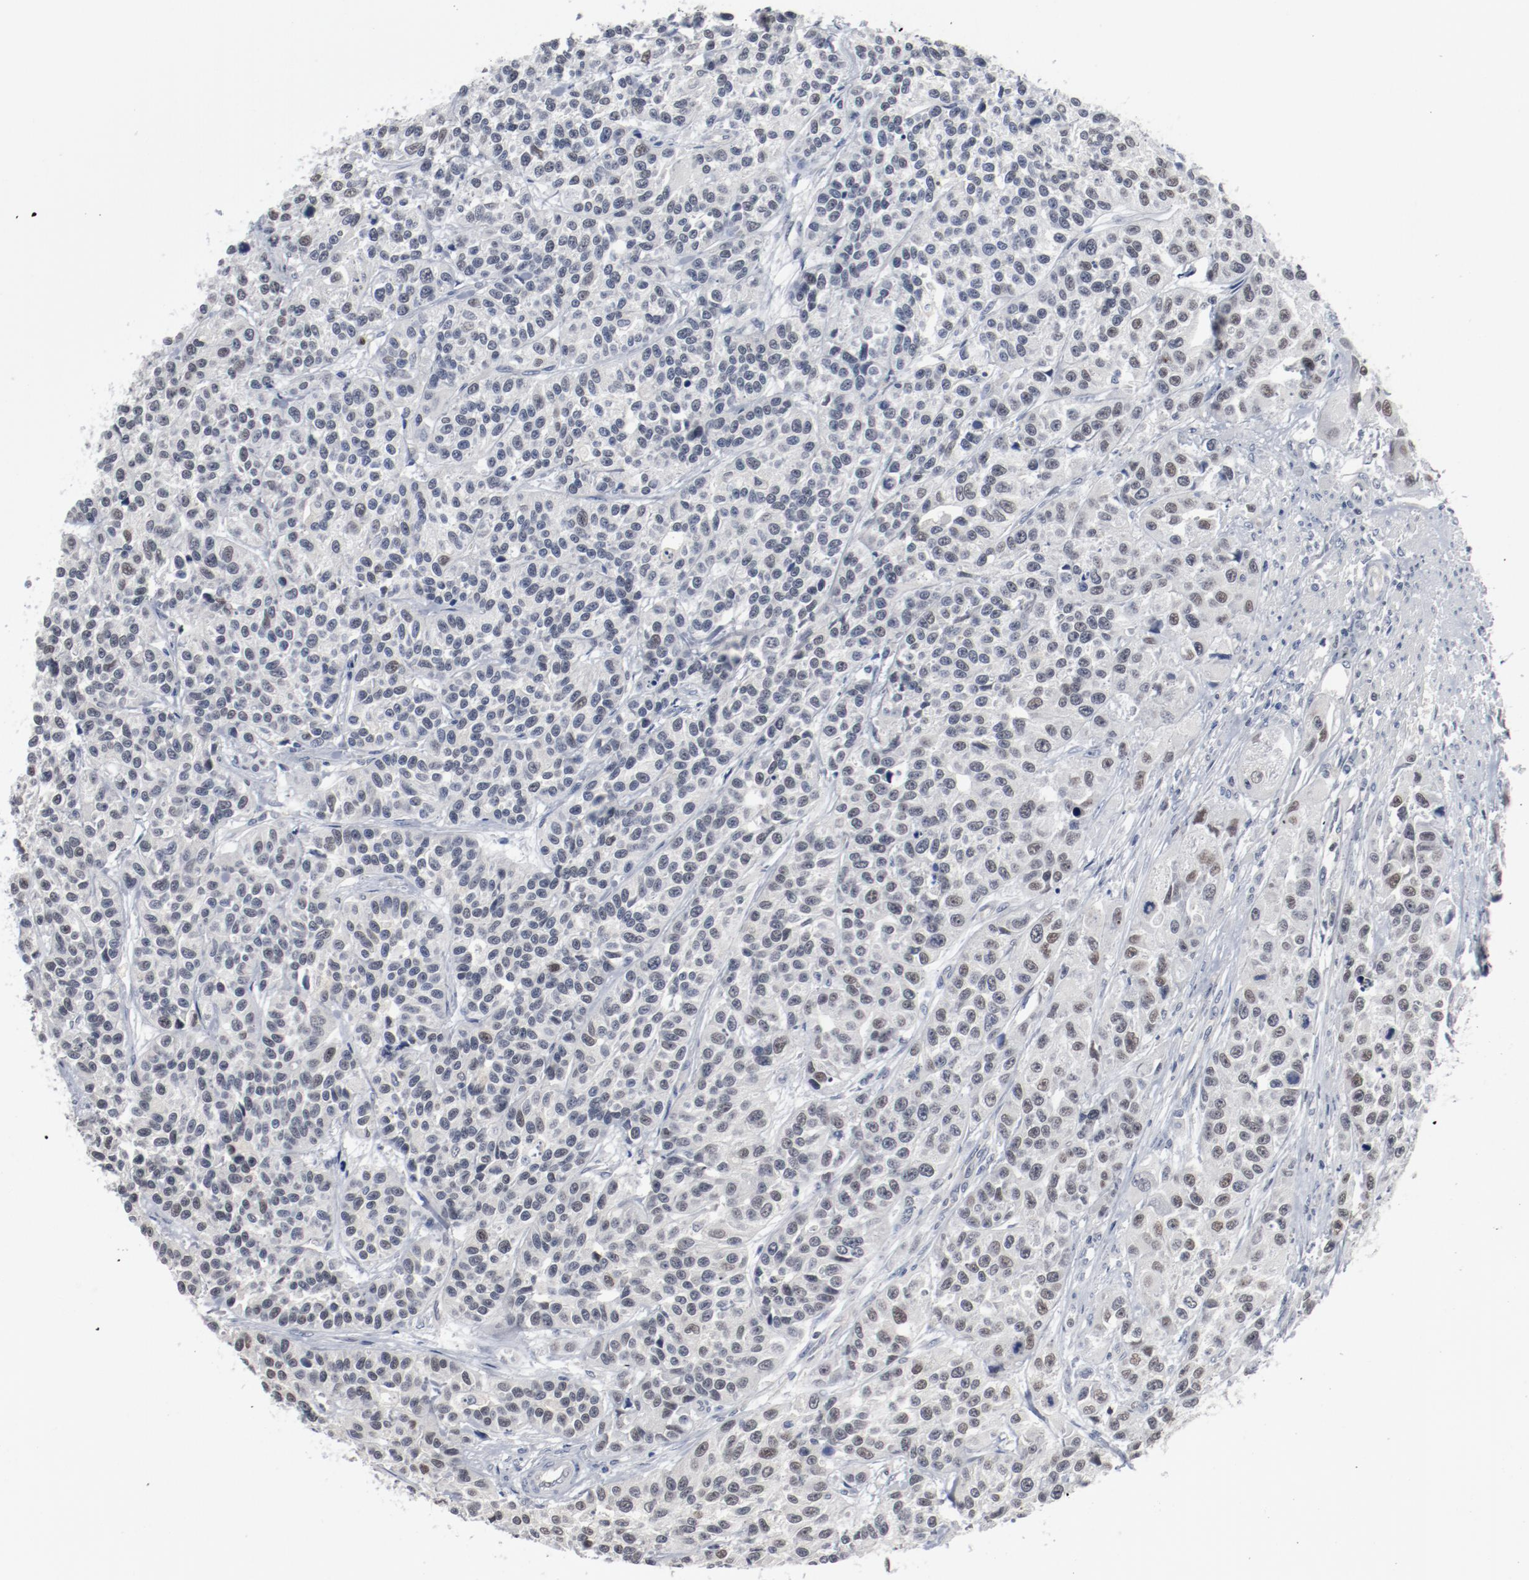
{"staining": {"intensity": "negative", "quantity": "none", "location": "none"}, "tissue": "urothelial cancer", "cell_type": "Tumor cells", "image_type": "cancer", "snomed": [{"axis": "morphology", "description": "Urothelial carcinoma, High grade"}, {"axis": "topography", "description": "Urinary bladder"}], "caption": "This photomicrograph is of urothelial carcinoma (high-grade) stained with immunohistochemistry (IHC) to label a protein in brown with the nuclei are counter-stained blue. There is no positivity in tumor cells.", "gene": "FOXN2", "patient": {"sex": "female", "age": 81}}